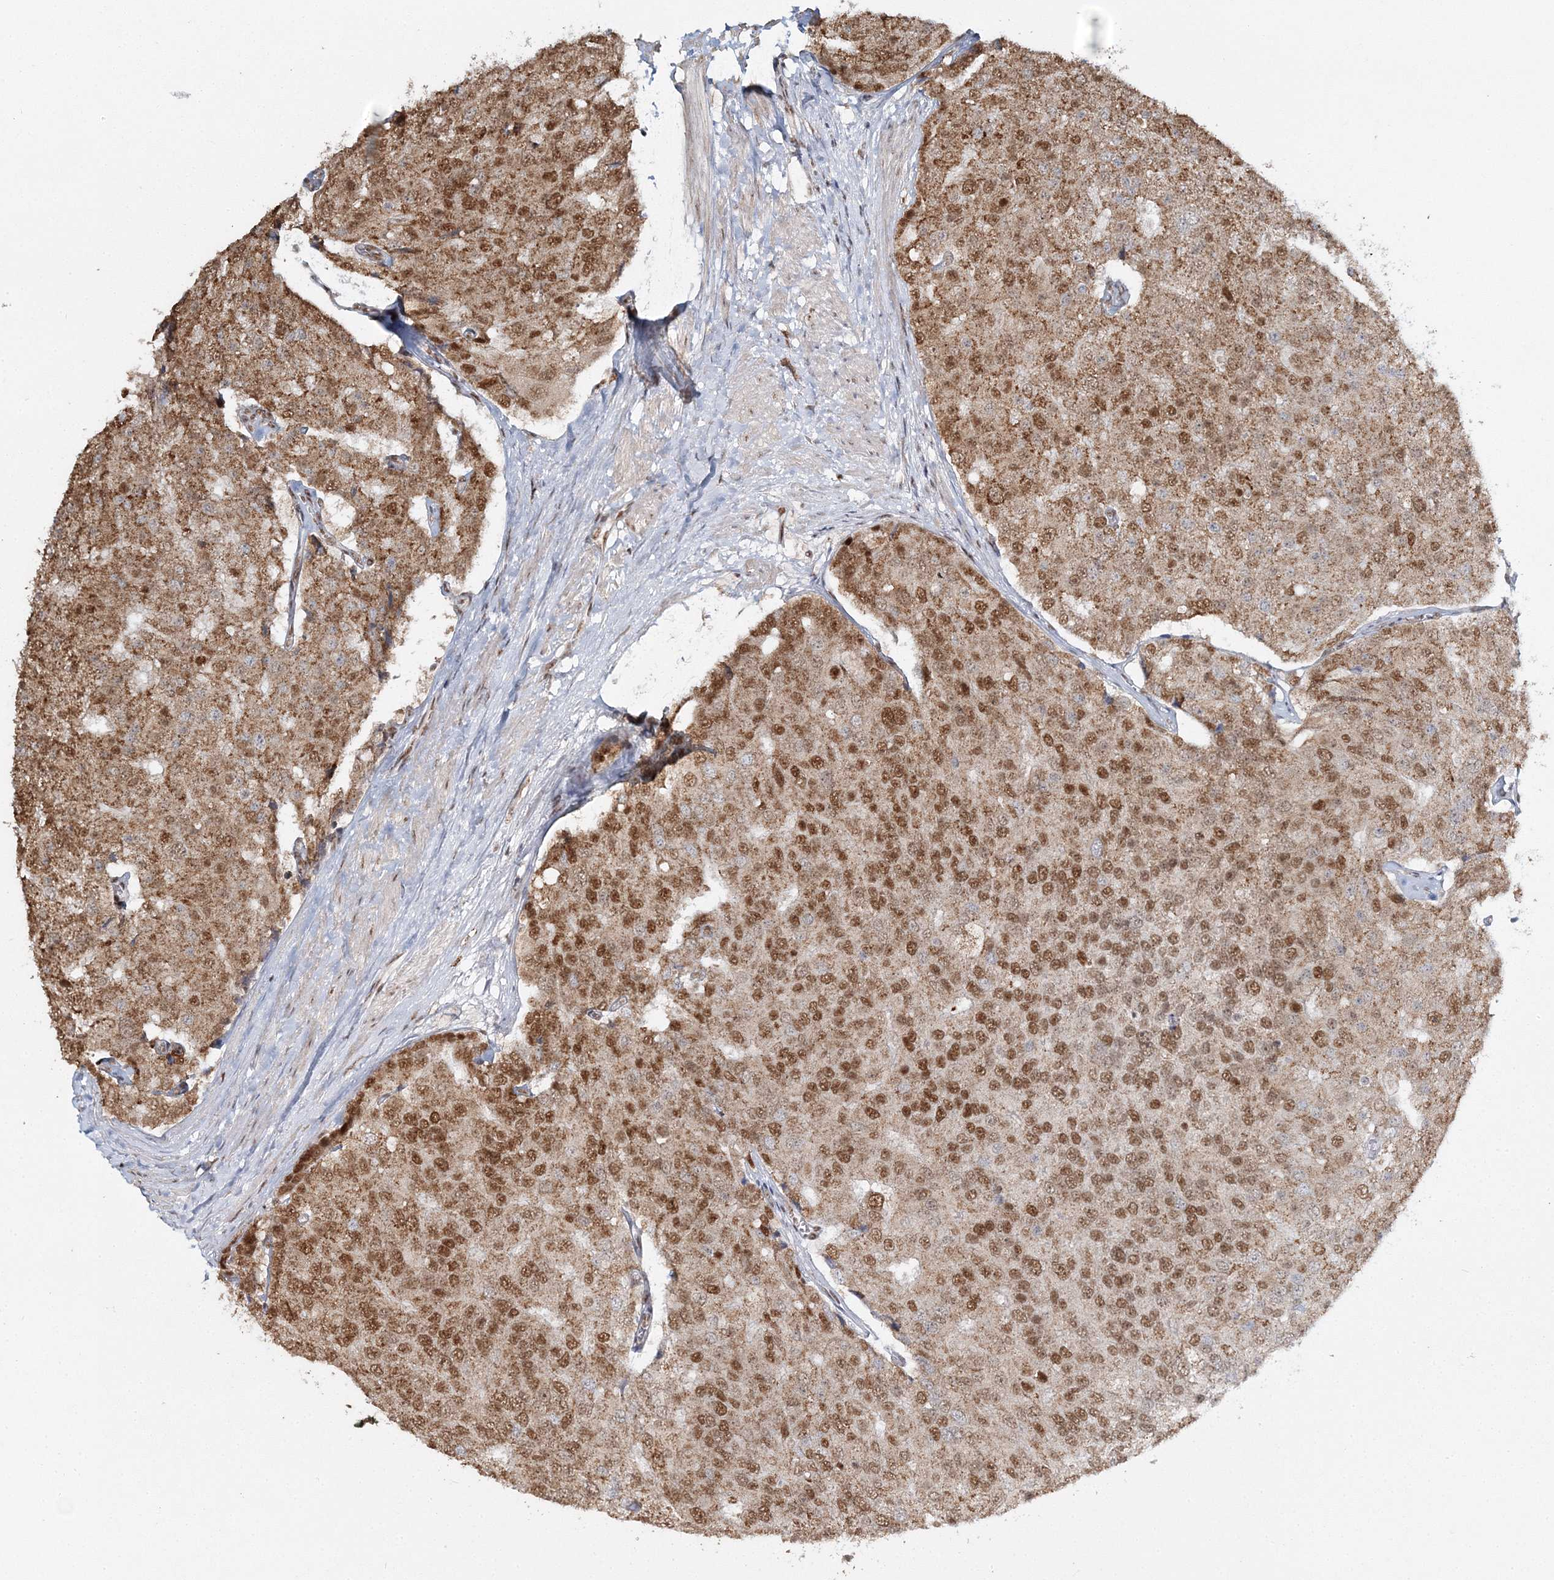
{"staining": {"intensity": "moderate", "quantity": ">75%", "location": "cytoplasmic/membranous,nuclear"}, "tissue": "prostate cancer", "cell_type": "Tumor cells", "image_type": "cancer", "snomed": [{"axis": "morphology", "description": "Adenocarcinoma, High grade"}, {"axis": "topography", "description": "Prostate"}], "caption": "Prostate cancer (adenocarcinoma (high-grade)) stained with IHC reveals moderate cytoplasmic/membranous and nuclear positivity in approximately >75% of tumor cells. (Brightfield microscopy of DAB IHC at high magnification).", "gene": "QRICH1", "patient": {"sex": "male", "age": 50}}